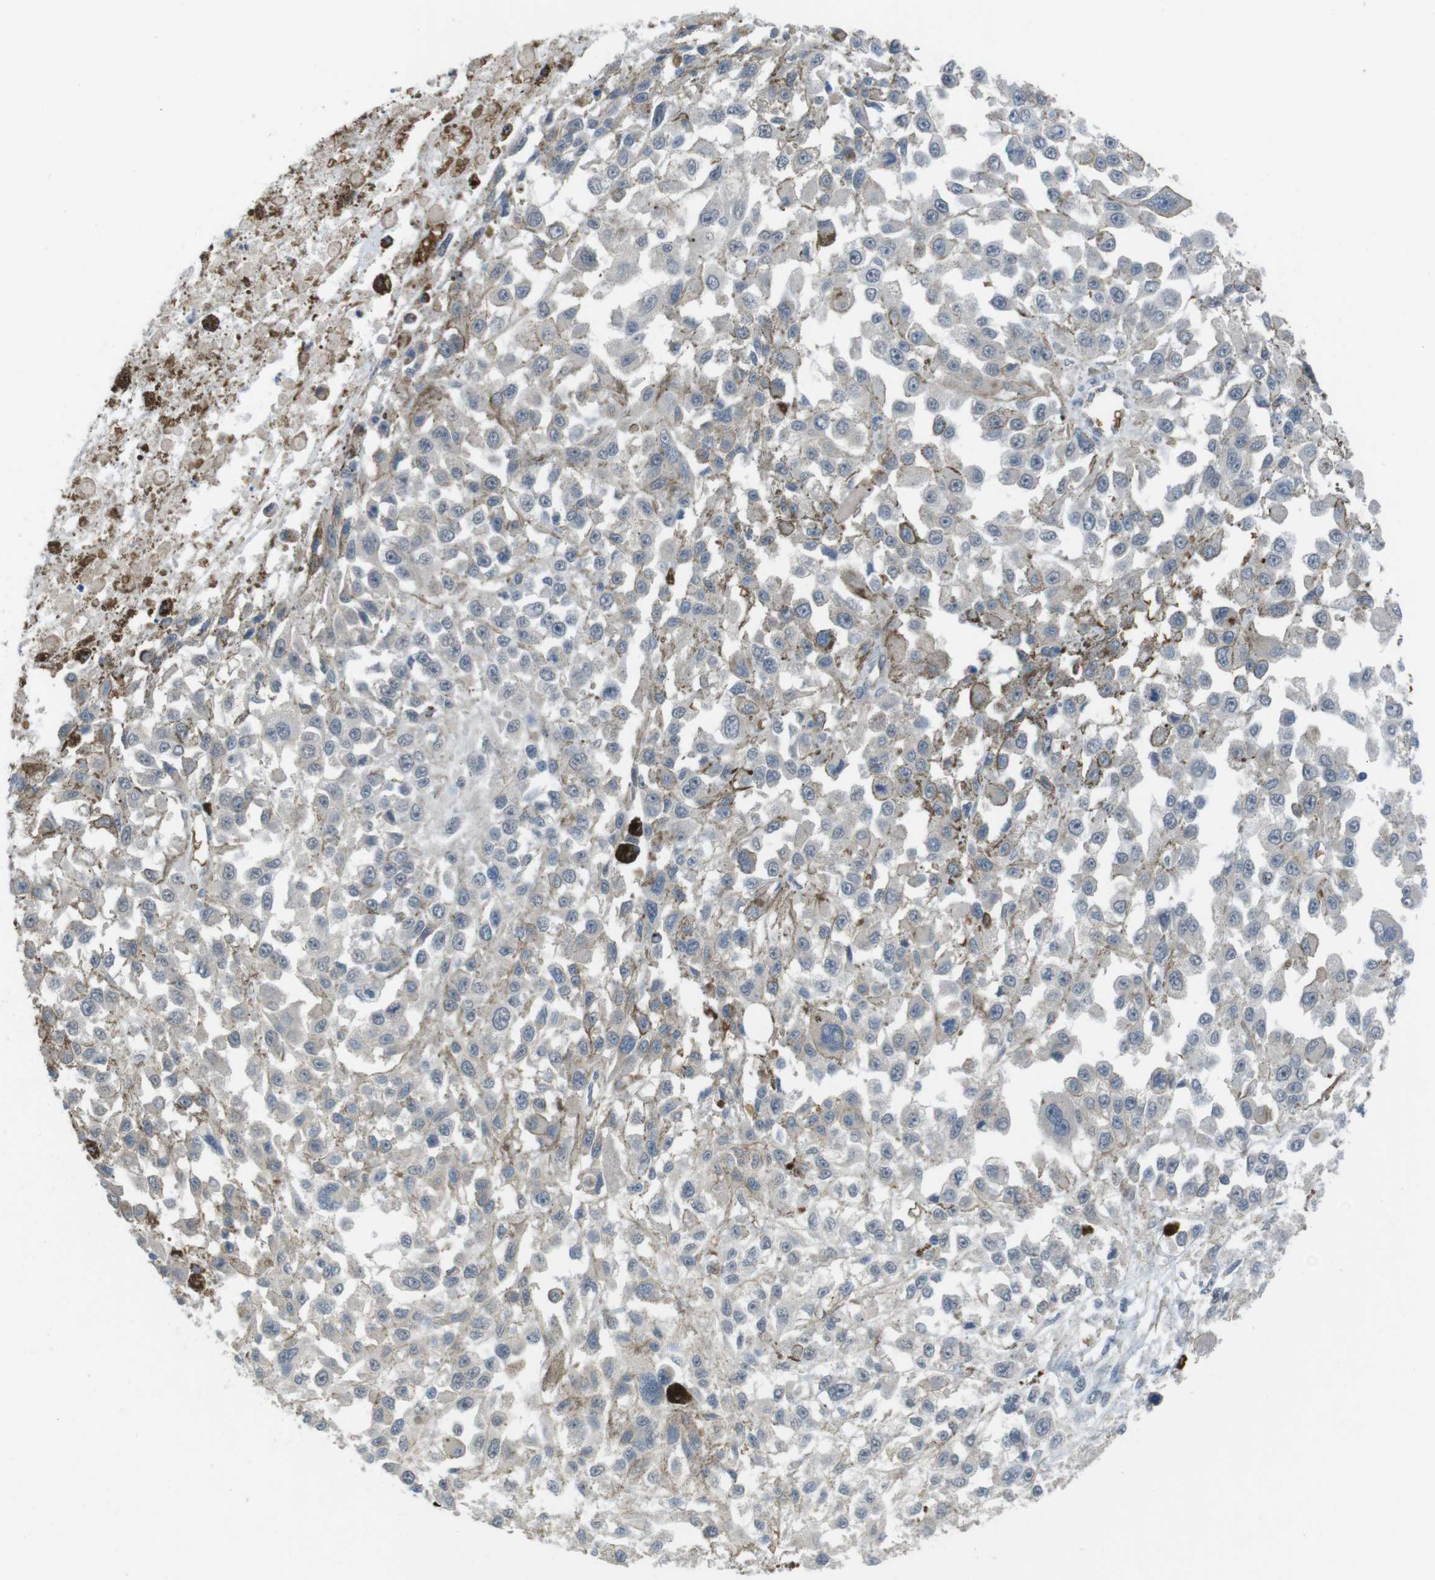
{"staining": {"intensity": "negative", "quantity": "none", "location": "none"}, "tissue": "melanoma", "cell_type": "Tumor cells", "image_type": "cancer", "snomed": [{"axis": "morphology", "description": "Malignant melanoma, Metastatic site"}, {"axis": "topography", "description": "Lymph node"}], "caption": "The photomicrograph shows no staining of tumor cells in melanoma.", "gene": "GYPA", "patient": {"sex": "male", "age": 59}}